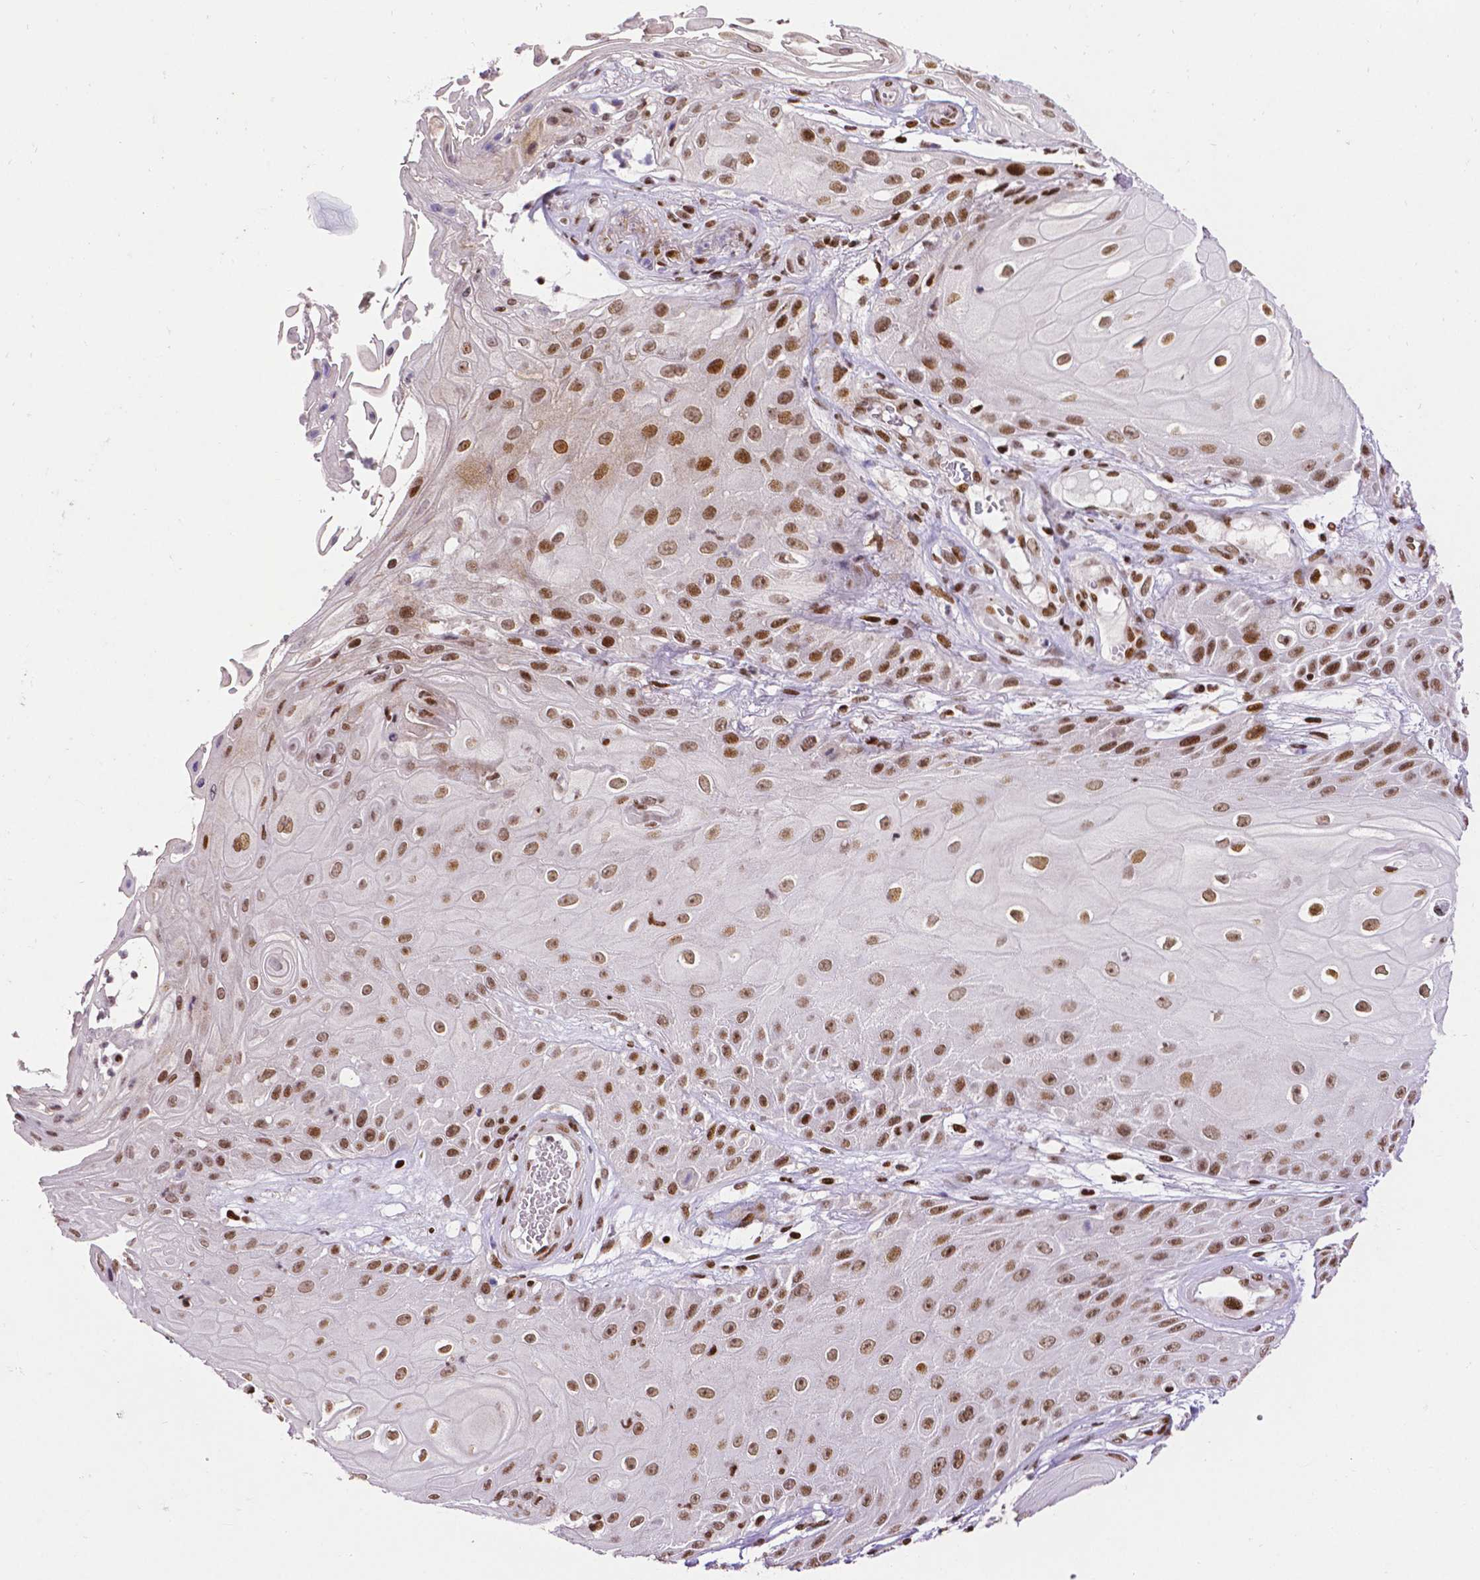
{"staining": {"intensity": "moderate", "quantity": ">75%", "location": "nuclear"}, "tissue": "skin cancer", "cell_type": "Tumor cells", "image_type": "cancer", "snomed": [{"axis": "morphology", "description": "Squamous cell carcinoma, NOS"}, {"axis": "topography", "description": "Skin"}], "caption": "Protein staining of skin squamous cell carcinoma tissue reveals moderate nuclear staining in about >75% of tumor cells. (Brightfield microscopy of DAB IHC at high magnification).", "gene": "CTCF", "patient": {"sex": "male", "age": 62}}